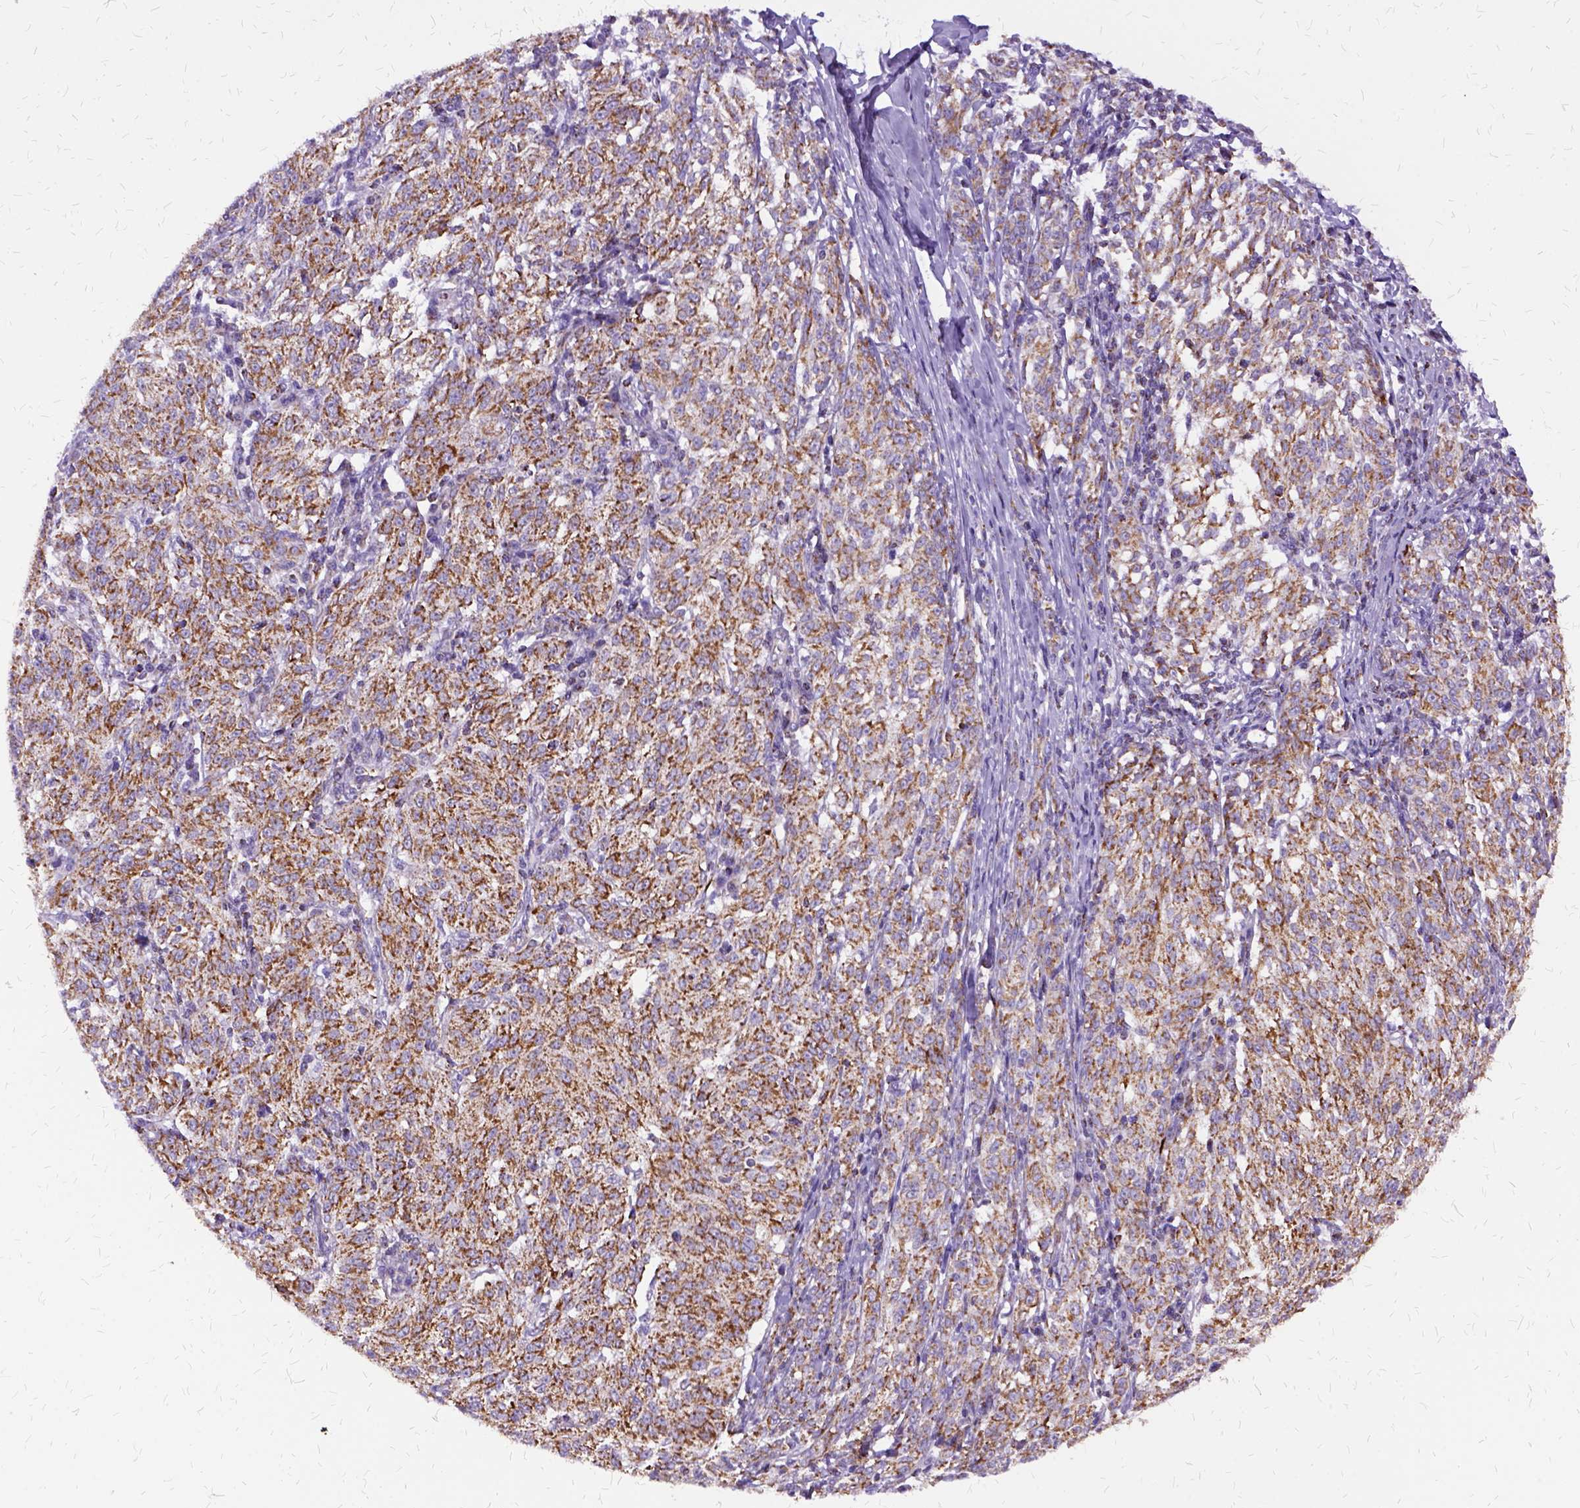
{"staining": {"intensity": "moderate", "quantity": ">75%", "location": "cytoplasmic/membranous"}, "tissue": "melanoma", "cell_type": "Tumor cells", "image_type": "cancer", "snomed": [{"axis": "morphology", "description": "Malignant melanoma, NOS"}, {"axis": "topography", "description": "Skin"}], "caption": "Malignant melanoma stained with a protein marker displays moderate staining in tumor cells.", "gene": "OXCT1", "patient": {"sex": "female", "age": 72}}